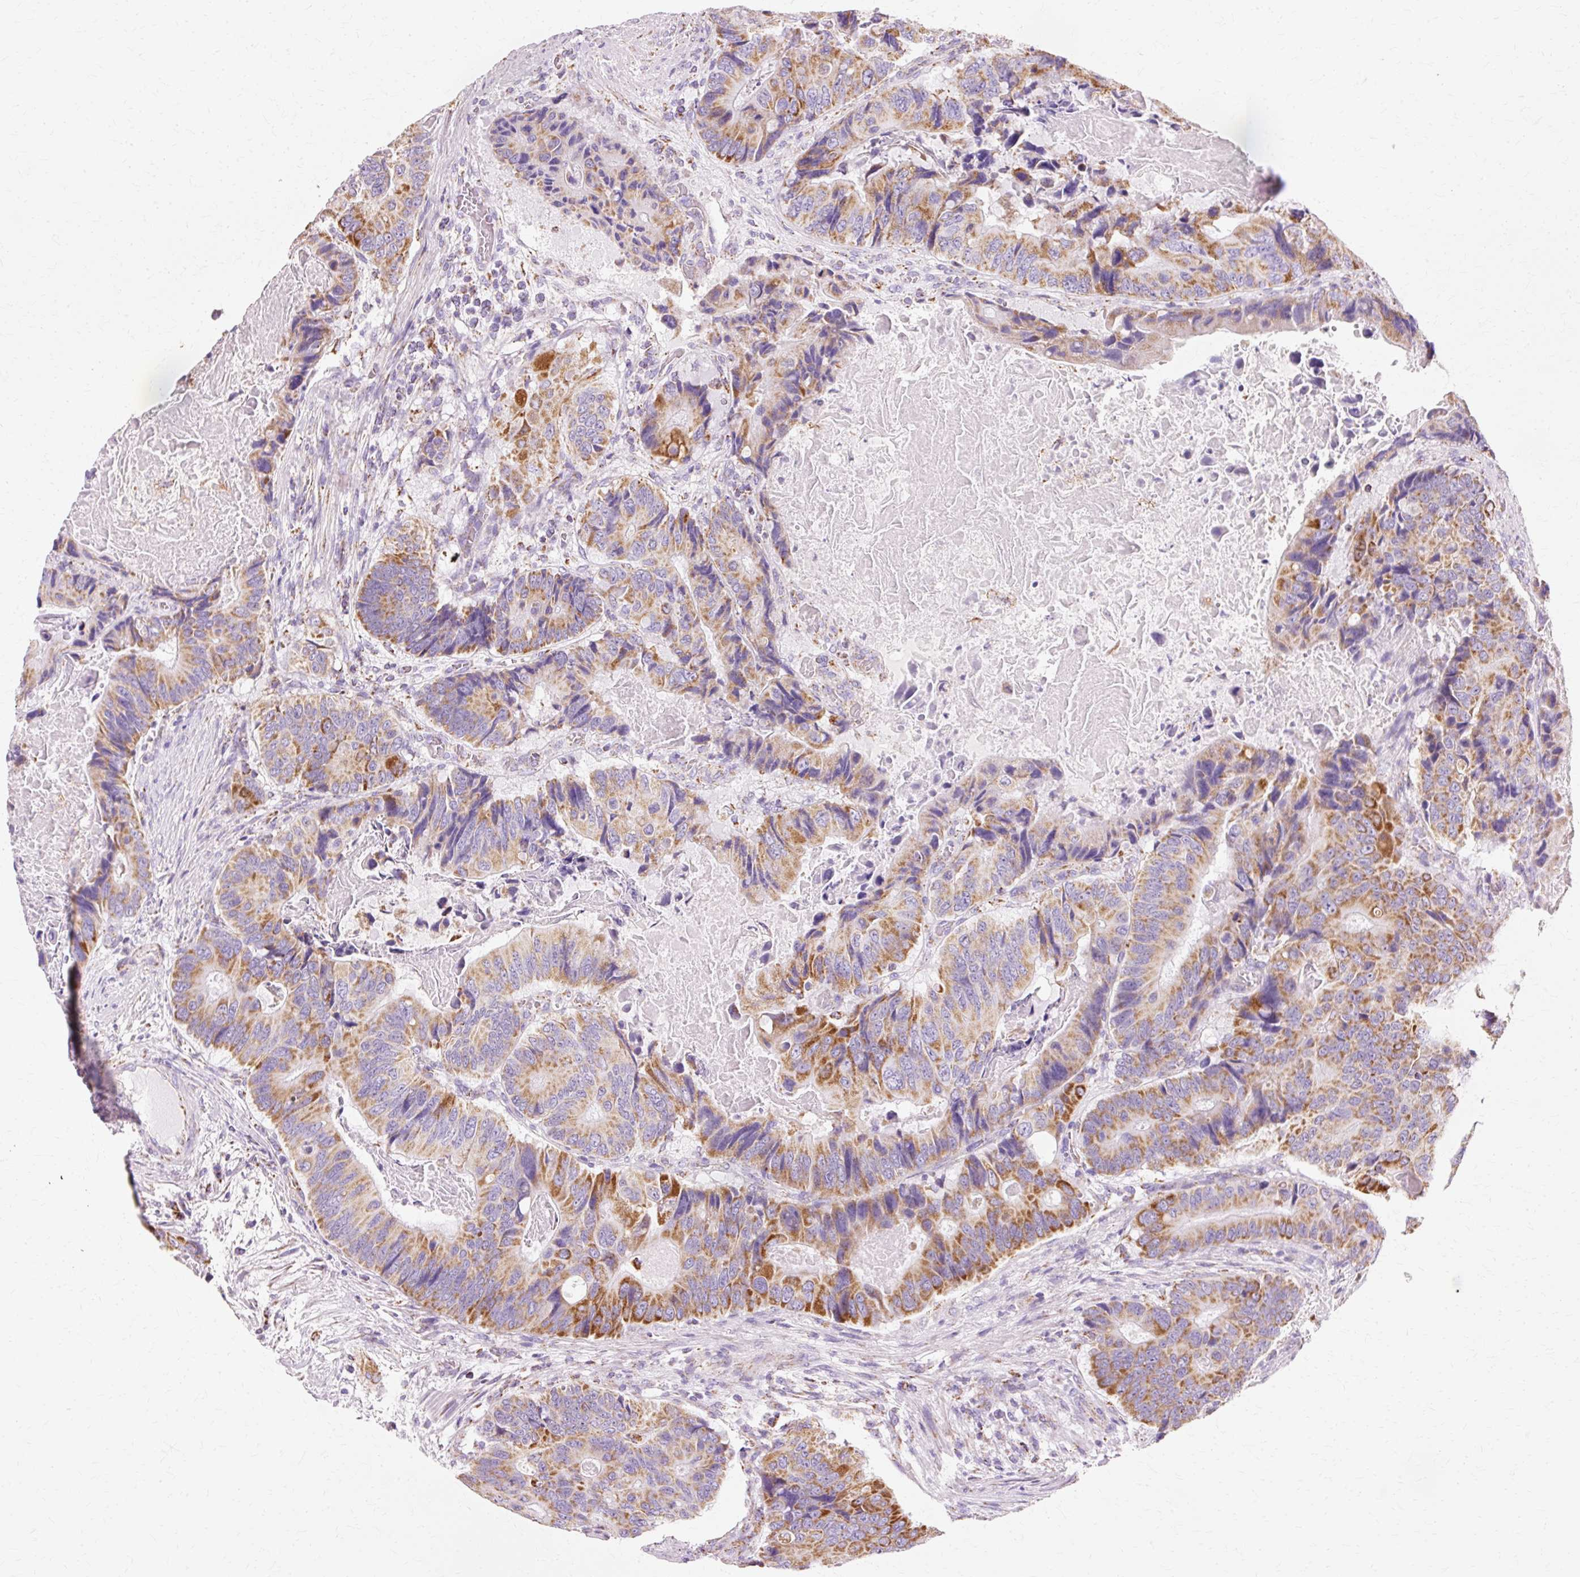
{"staining": {"intensity": "moderate", "quantity": ">75%", "location": "cytoplasmic/membranous"}, "tissue": "colorectal cancer", "cell_type": "Tumor cells", "image_type": "cancer", "snomed": [{"axis": "morphology", "description": "Adenocarcinoma, NOS"}, {"axis": "topography", "description": "Colon"}], "caption": "This is an image of immunohistochemistry (IHC) staining of adenocarcinoma (colorectal), which shows moderate positivity in the cytoplasmic/membranous of tumor cells.", "gene": "ATP5PO", "patient": {"sex": "male", "age": 84}}